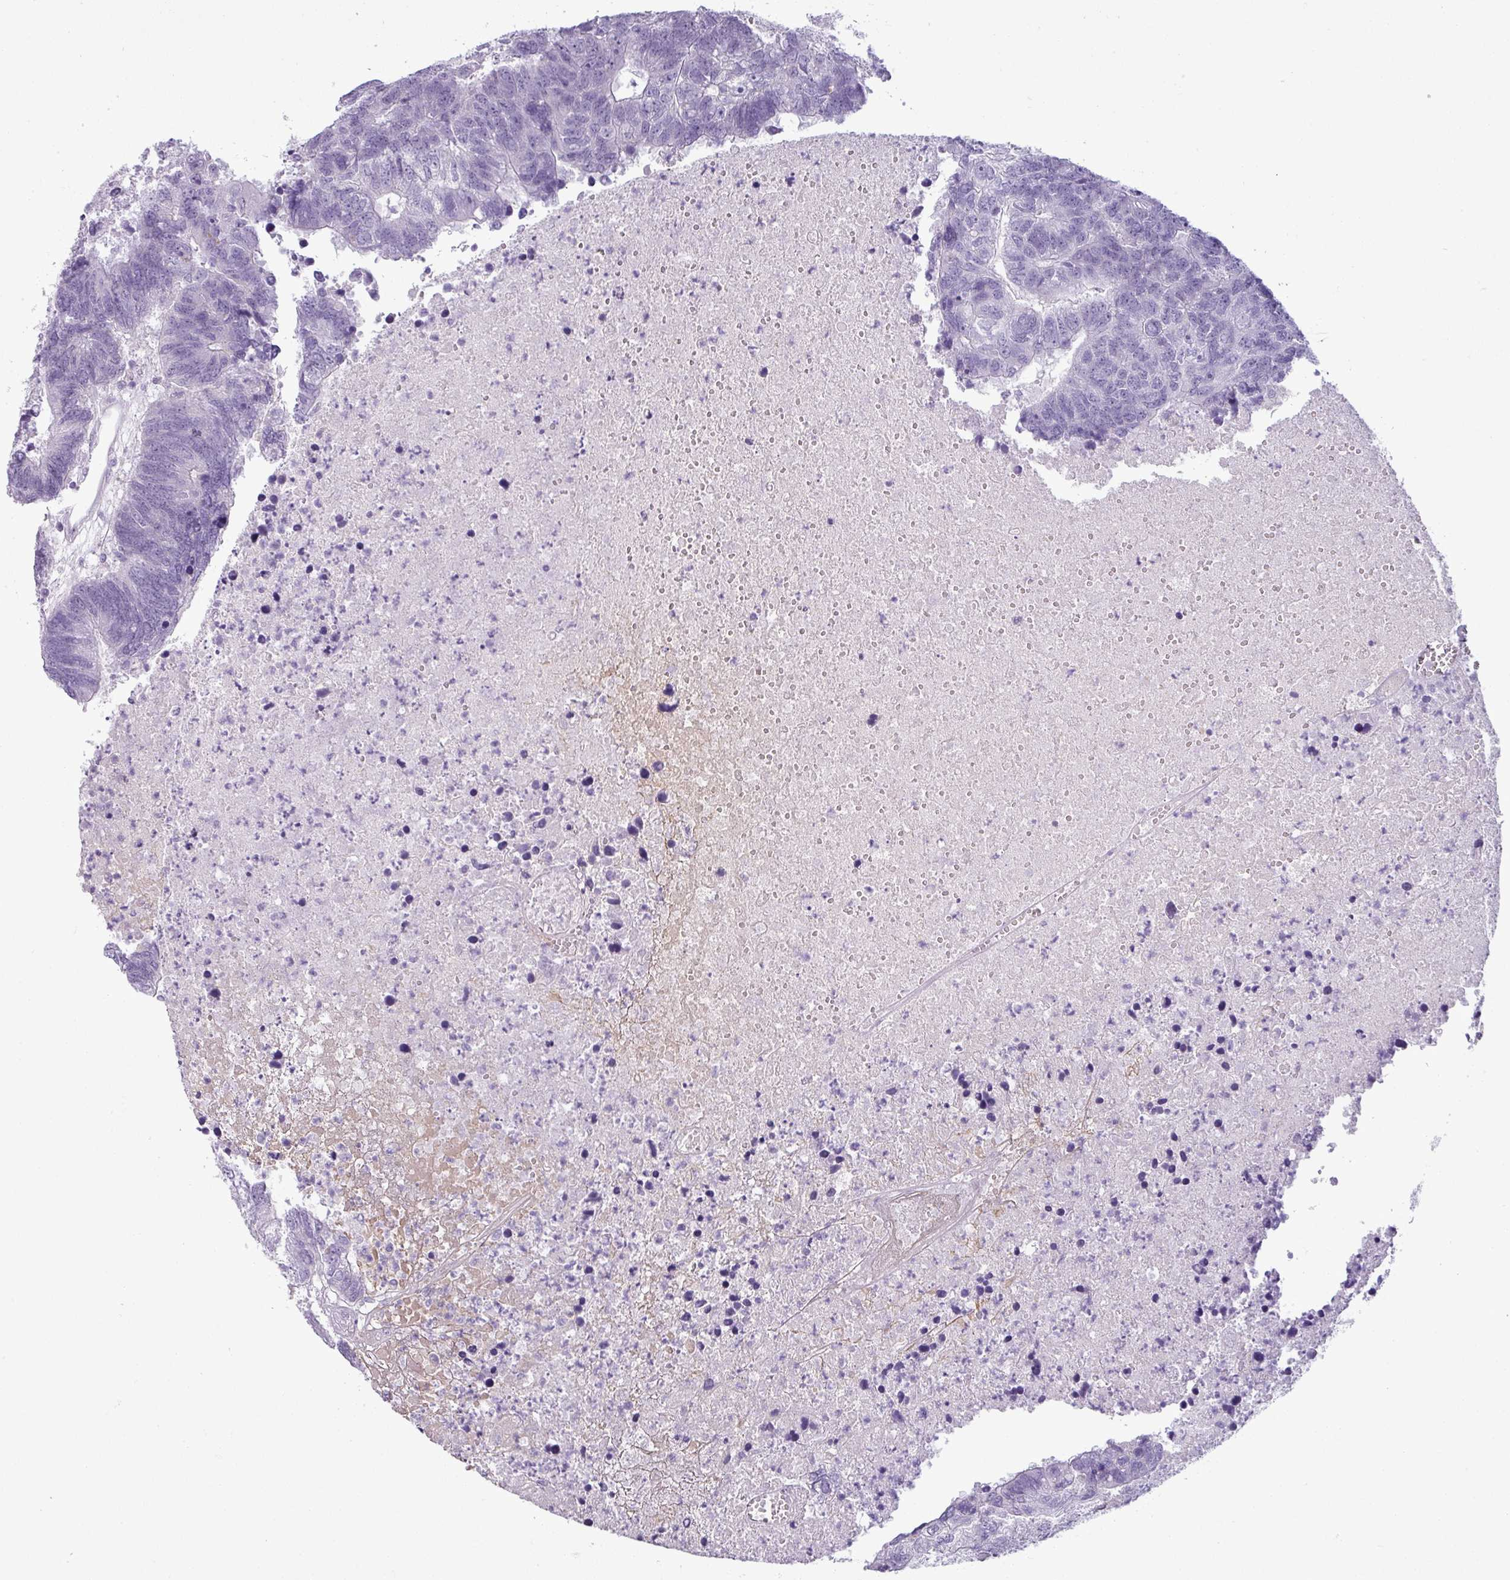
{"staining": {"intensity": "negative", "quantity": "none", "location": "none"}, "tissue": "colorectal cancer", "cell_type": "Tumor cells", "image_type": "cancer", "snomed": [{"axis": "morphology", "description": "Adenocarcinoma, NOS"}, {"axis": "topography", "description": "Colon"}], "caption": "Colorectal cancer was stained to show a protein in brown. There is no significant positivity in tumor cells.", "gene": "CDH16", "patient": {"sex": "female", "age": 48}}